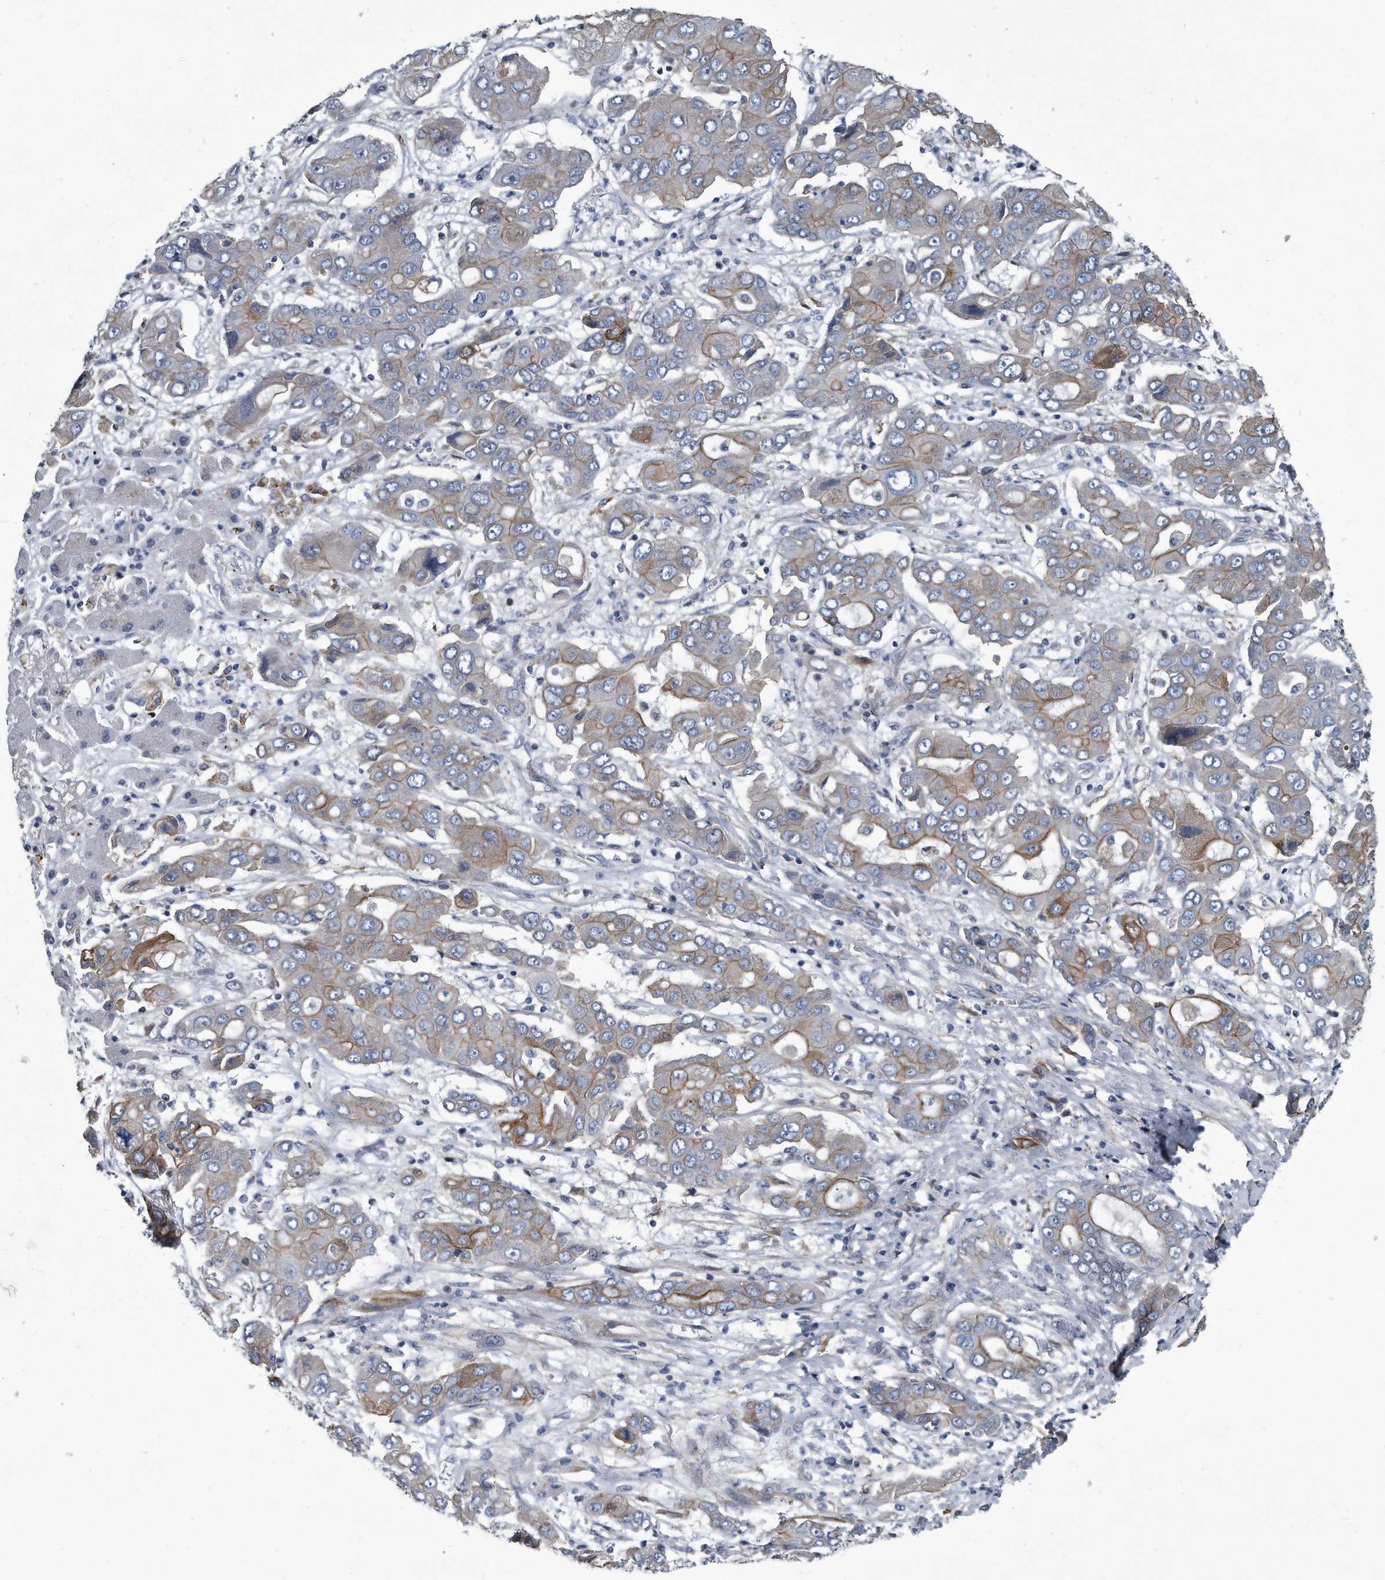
{"staining": {"intensity": "moderate", "quantity": "<25%", "location": "cytoplasmic/membranous"}, "tissue": "liver cancer", "cell_type": "Tumor cells", "image_type": "cancer", "snomed": [{"axis": "morphology", "description": "Cholangiocarcinoma"}, {"axis": "topography", "description": "Liver"}], "caption": "Moderate cytoplasmic/membranous staining for a protein is seen in approximately <25% of tumor cells of liver cancer (cholangiocarcinoma) using IHC.", "gene": "PLEC", "patient": {"sex": "male", "age": 67}}